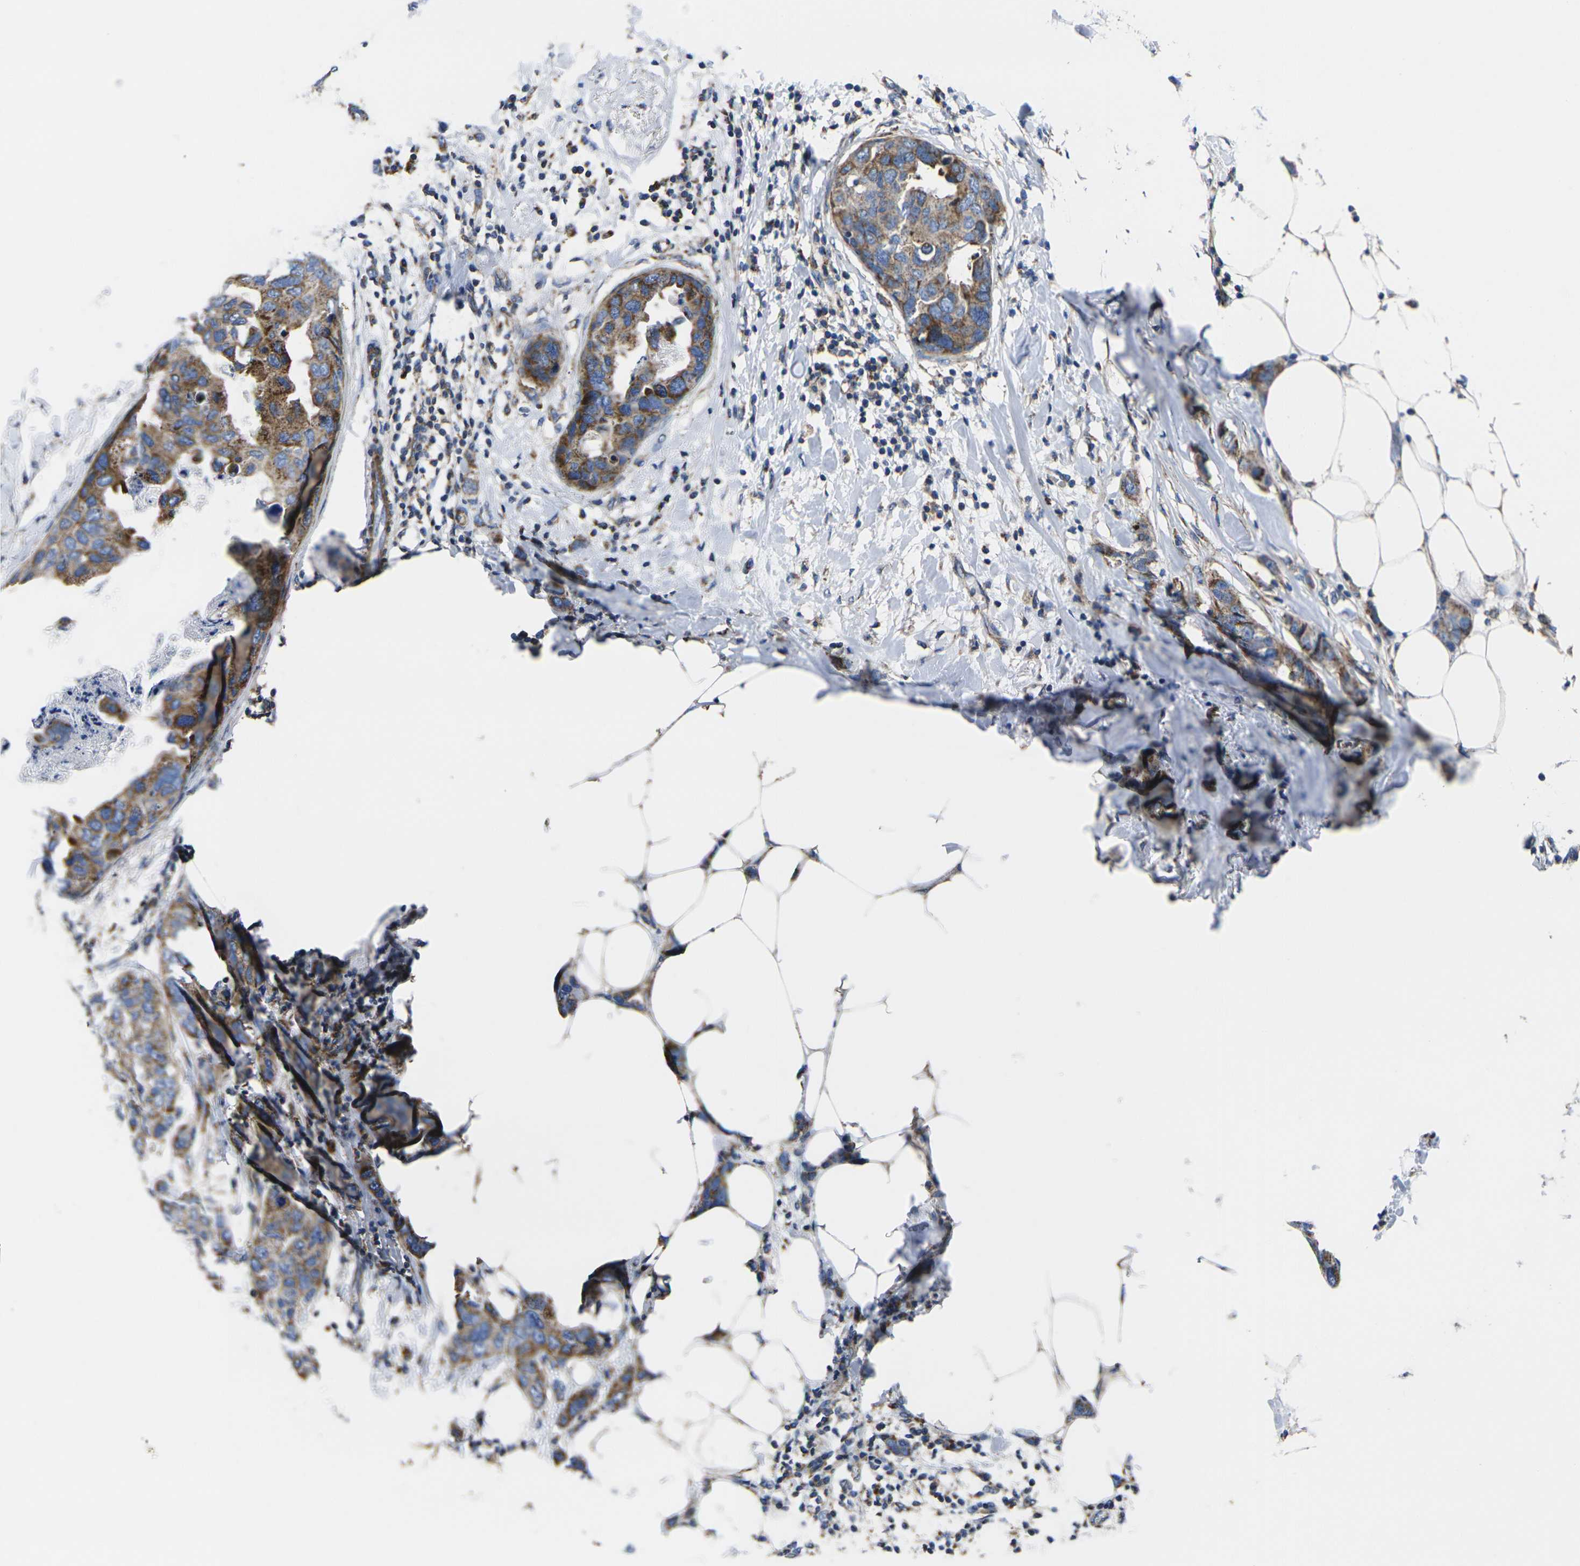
{"staining": {"intensity": "moderate", "quantity": ">75%", "location": "cytoplasmic/membranous"}, "tissue": "breast cancer", "cell_type": "Tumor cells", "image_type": "cancer", "snomed": [{"axis": "morphology", "description": "Duct carcinoma"}, {"axis": "topography", "description": "Breast"}], "caption": "High-power microscopy captured an immunohistochemistry histopathology image of breast cancer (infiltrating ductal carcinoma), revealing moderate cytoplasmic/membranous positivity in about >75% of tumor cells.", "gene": "GPR4", "patient": {"sex": "female", "age": 50}}